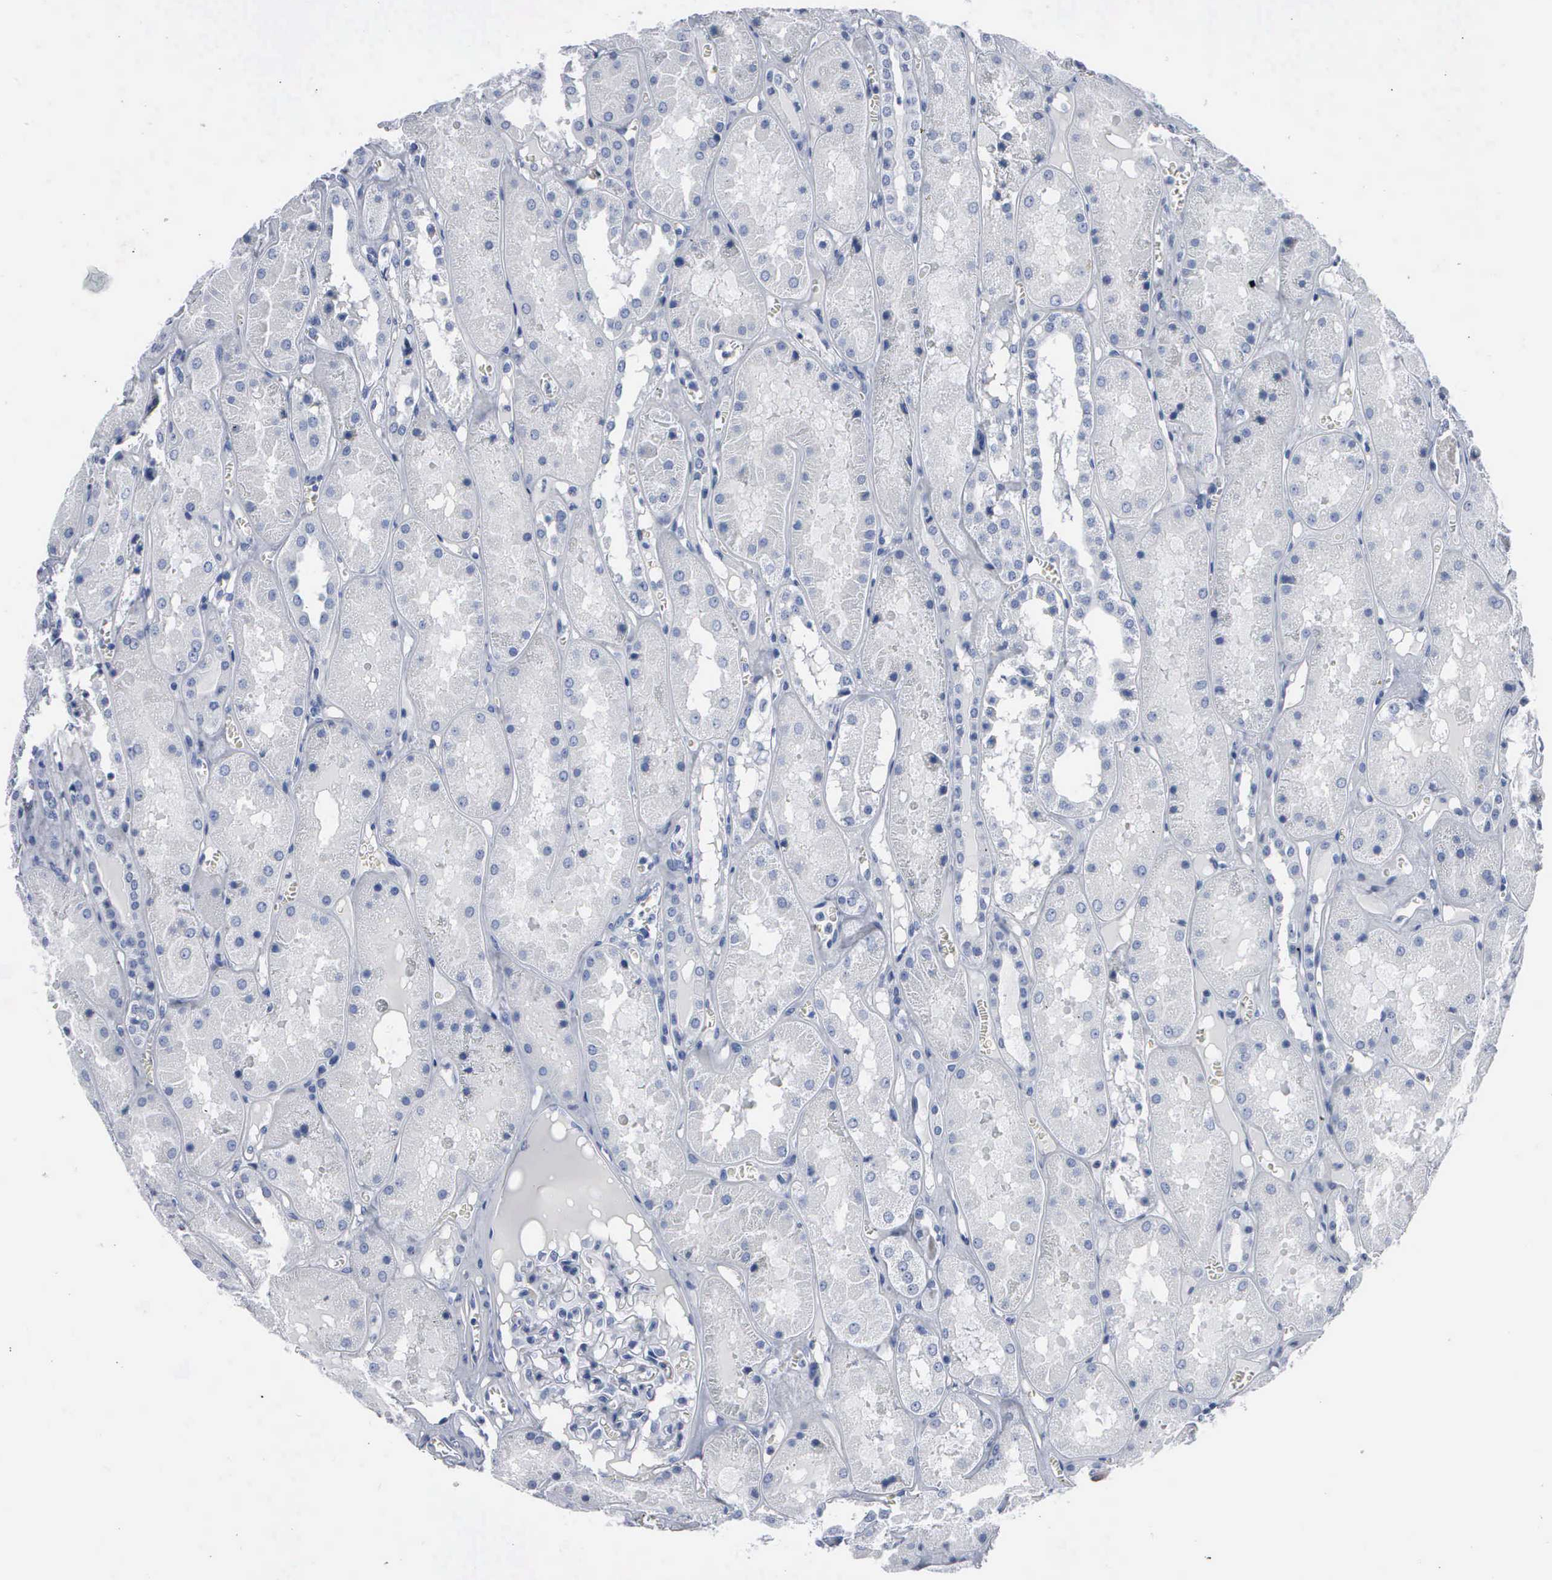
{"staining": {"intensity": "negative", "quantity": "none", "location": "none"}, "tissue": "kidney", "cell_type": "Cells in glomeruli", "image_type": "normal", "snomed": [{"axis": "morphology", "description": "Normal tissue, NOS"}, {"axis": "topography", "description": "Kidney"}], "caption": "IHC of benign kidney displays no positivity in cells in glomeruli. The staining is performed using DAB brown chromogen with nuclei counter-stained in using hematoxylin.", "gene": "CCNB1", "patient": {"sex": "male", "age": 36}}